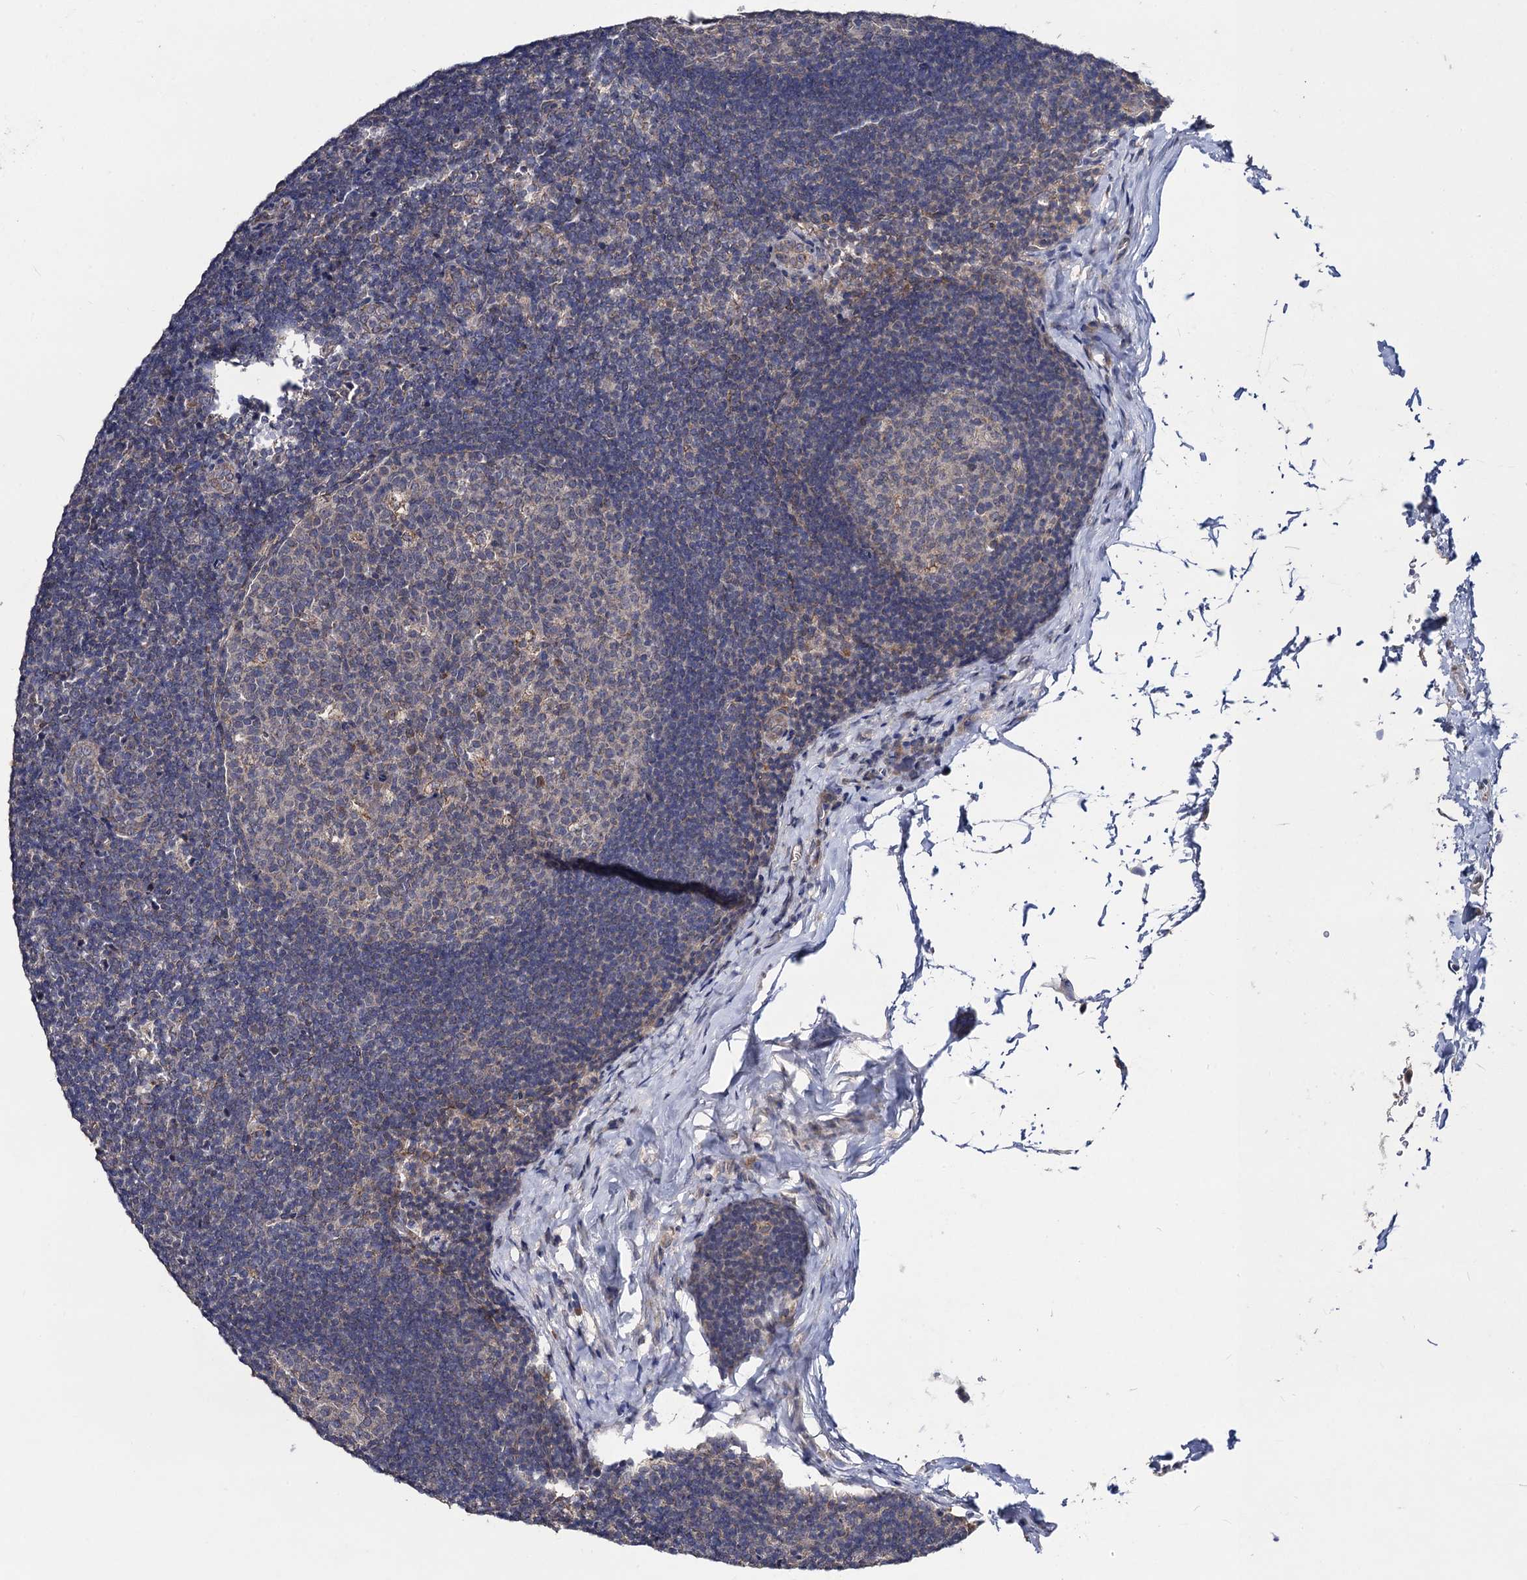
{"staining": {"intensity": "weak", "quantity": "<25%", "location": "cytoplasmic/membranous"}, "tissue": "lymph node", "cell_type": "Germinal center cells", "image_type": "normal", "snomed": [{"axis": "morphology", "description": "Normal tissue, NOS"}, {"axis": "topography", "description": "Lymph node"}], "caption": "Protein analysis of benign lymph node displays no significant expression in germinal center cells.", "gene": "VPS37D", "patient": {"sex": "female", "age": 22}}